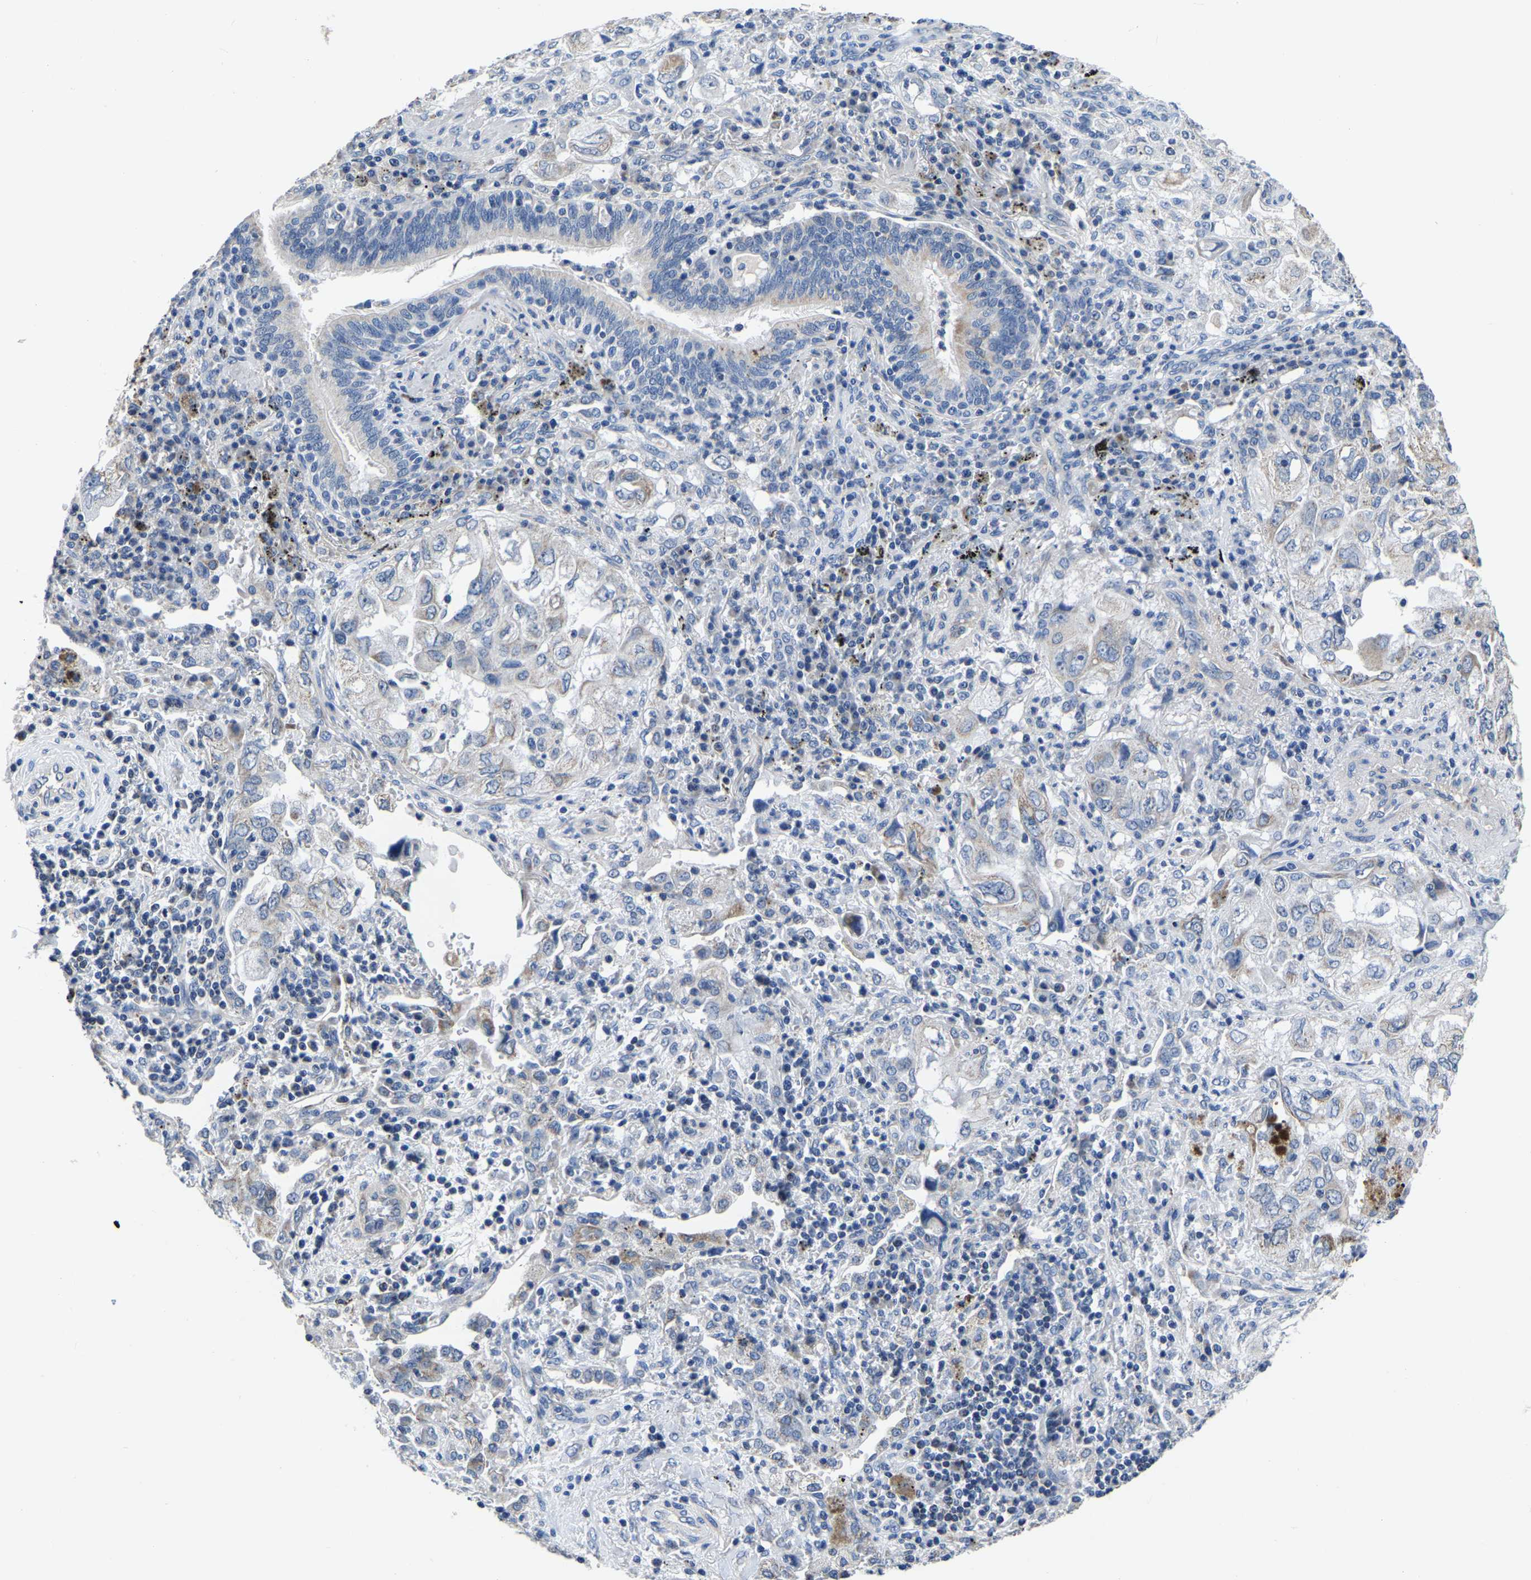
{"staining": {"intensity": "negative", "quantity": "none", "location": "none"}, "tissue": "lung cancer", "cell_type": "Tumor cells", "image_type": "cancer", "snomed": [{"axis": "morphology", "description": "Adenocarcinoma, NOS"}, {"axis": "topography", "description": "Lung"}], "caption": "Lung cancer (adenocarcinoma) stained for a protein using immunohistochemistry shows no staining tumor cells.", "gene": "FGD5", "patient": {"sex": "male", "age": 64}}